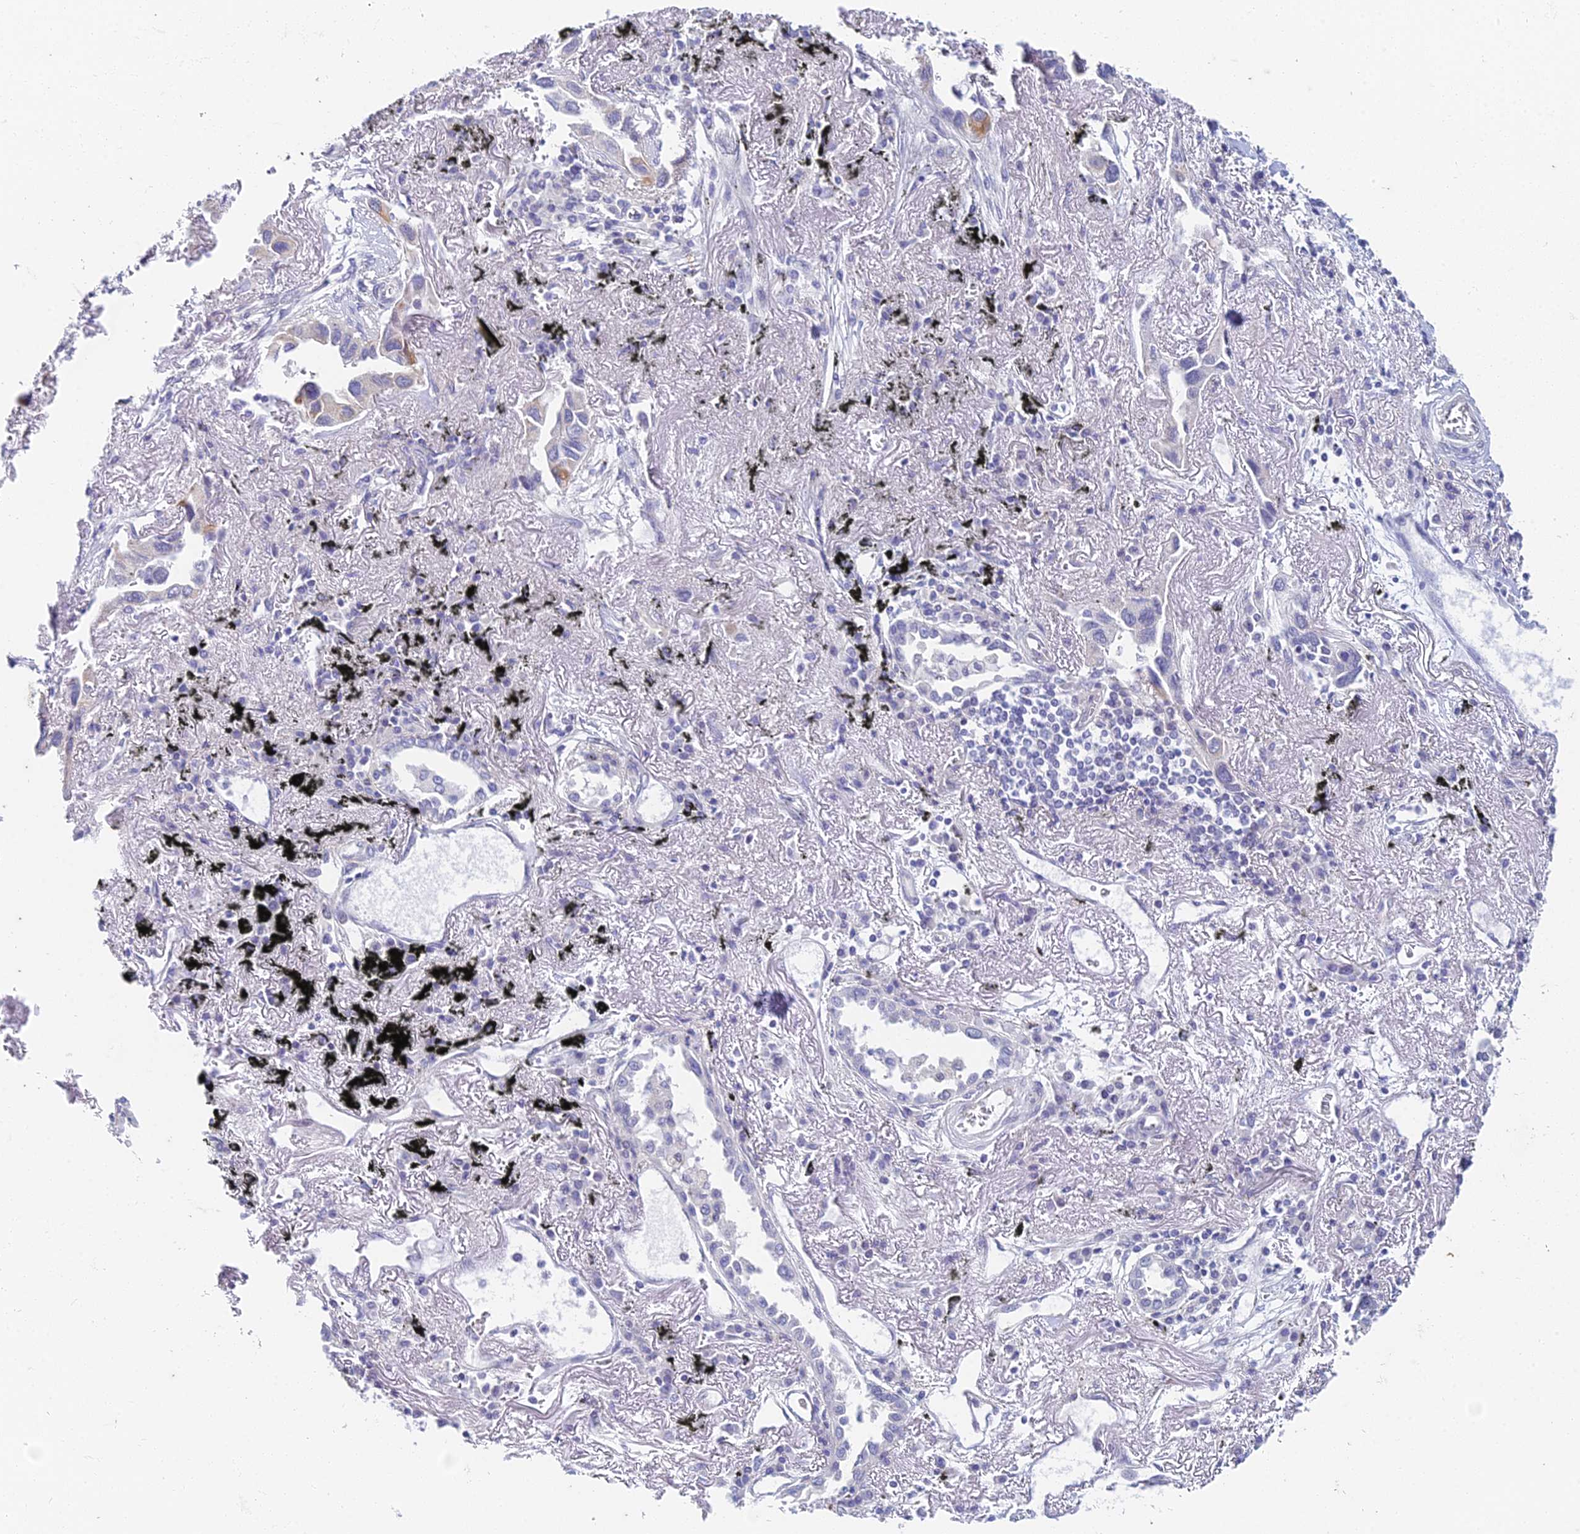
{"staining": {"intensity": "negative", "quantity": "none", "location": "none"}, "tissue": "lung cancer", "cell_type": "Tumor cells", "image_type": "cancer", "snomed": [{"axis": "morphology", "description": "Adenocarcinoma, NOS"}, {"axis": "topography", "description": "Lung"}], "caption": "This is an immunohistochemistry image of lung adenocarcinoma. There is no staining in tumor cells.", "gene": "EEF2KMT", "patient": {"sex": "female", "age": 76}}